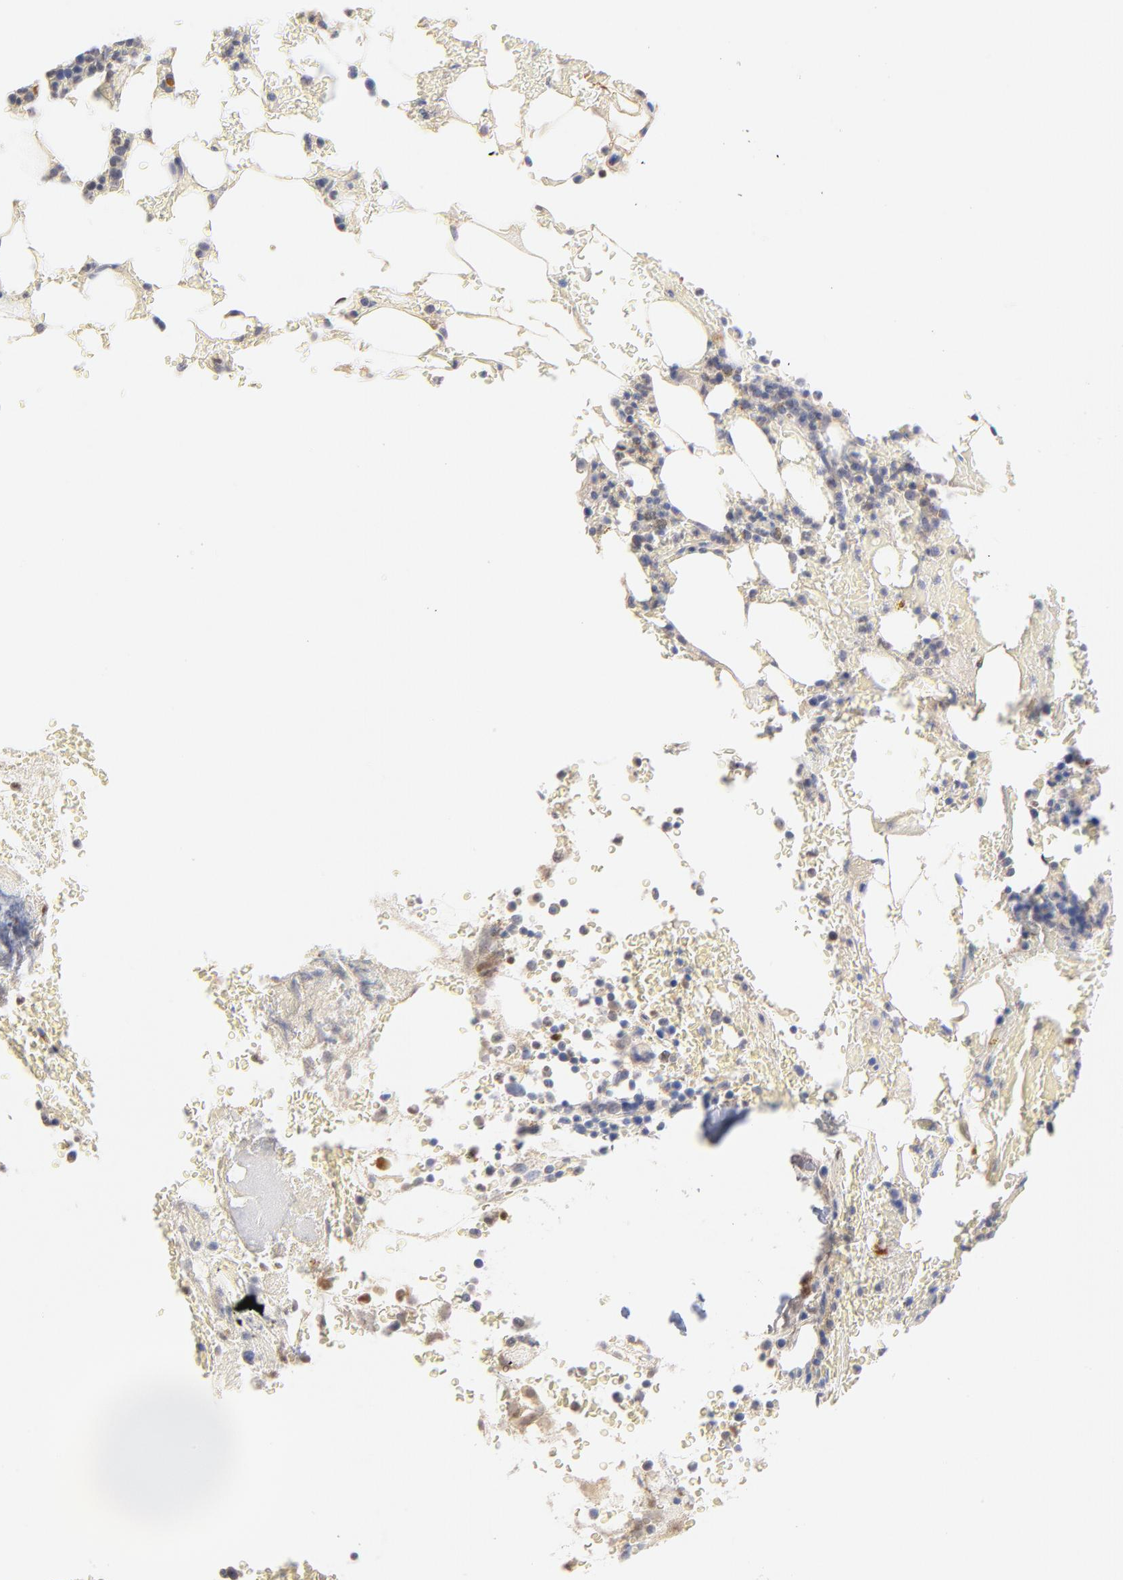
{"staining": {"intensity": "weak", "quantity": "<25%", "location": "cytoplasmic/membranous,nuclear"}, "tissue": "bone marrow", "cell_type": "Hematopoietic cells", "image_type": "normal", "snomed": [{"axis": "morphology", "description": "Normal tissue, NOS"}, {"axis": "topography", "description": "Bone marrow"}], "caption": "High power microscopy histopathology image of an IHC photomicrograph of unremarkable bone marrow, revealing no significant staining in hematopoietic cells.", "gene": "MTERF2", "patient": {"sex": "female", "age": 73}}